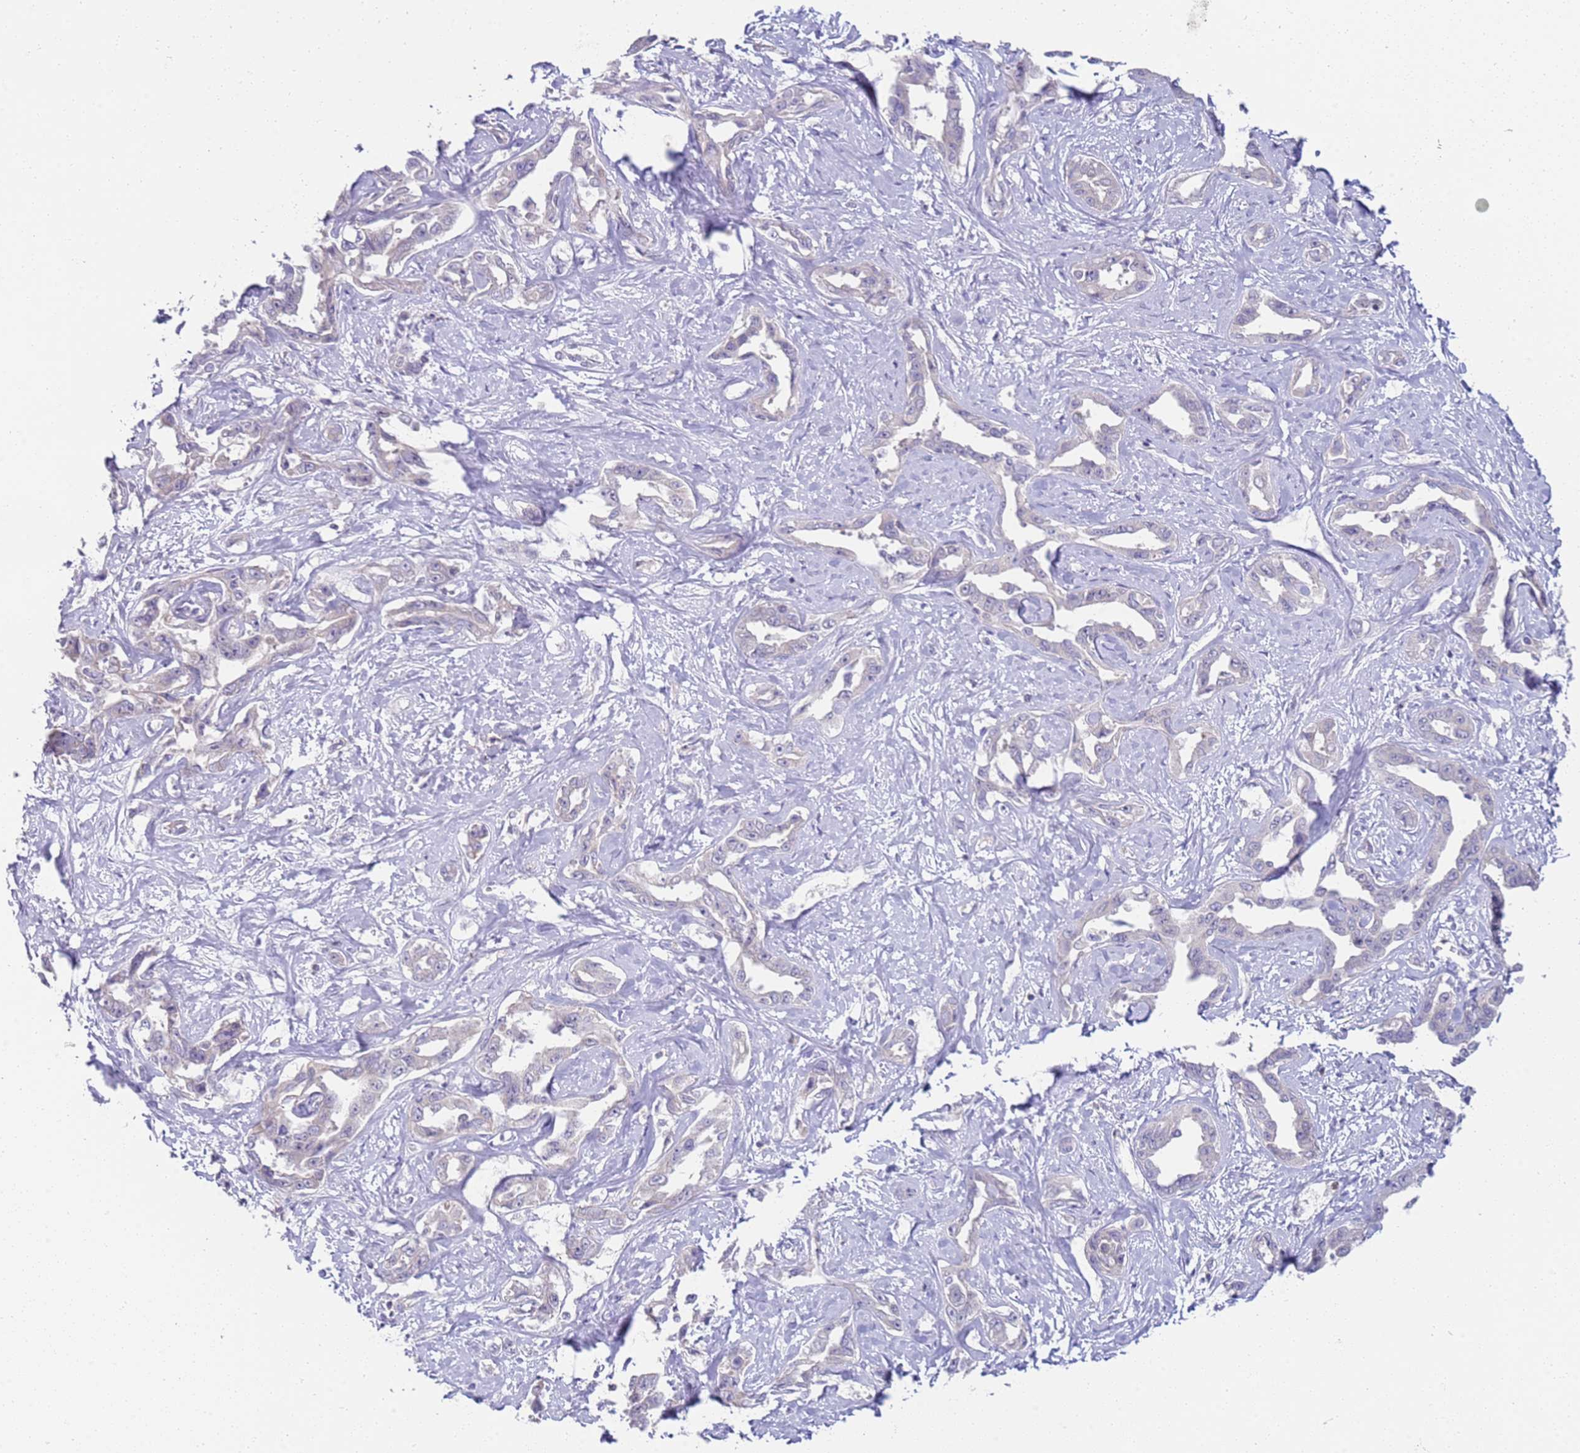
{"staining": {"intensity": "negative", "quantity": "none", "location": "none"}, "tissue": "liver cancer", "cell_type": "Tumor cells", "image_type": "cancer", "snomed": [{"axis": "morphology", "description": "Cholangiocarcinoma"}, {"axis": "topography", "description": "Liver"}], "caption": "Histopathology image shows no protein staining in tumor cells of liver cancer (cholangiocarcinoma) tissue. (DAB immunohistochemistry (IHC) with hematoxylin counter stain).", "gene": "STK25", "patient": {"sex": "male", "age": 59}}